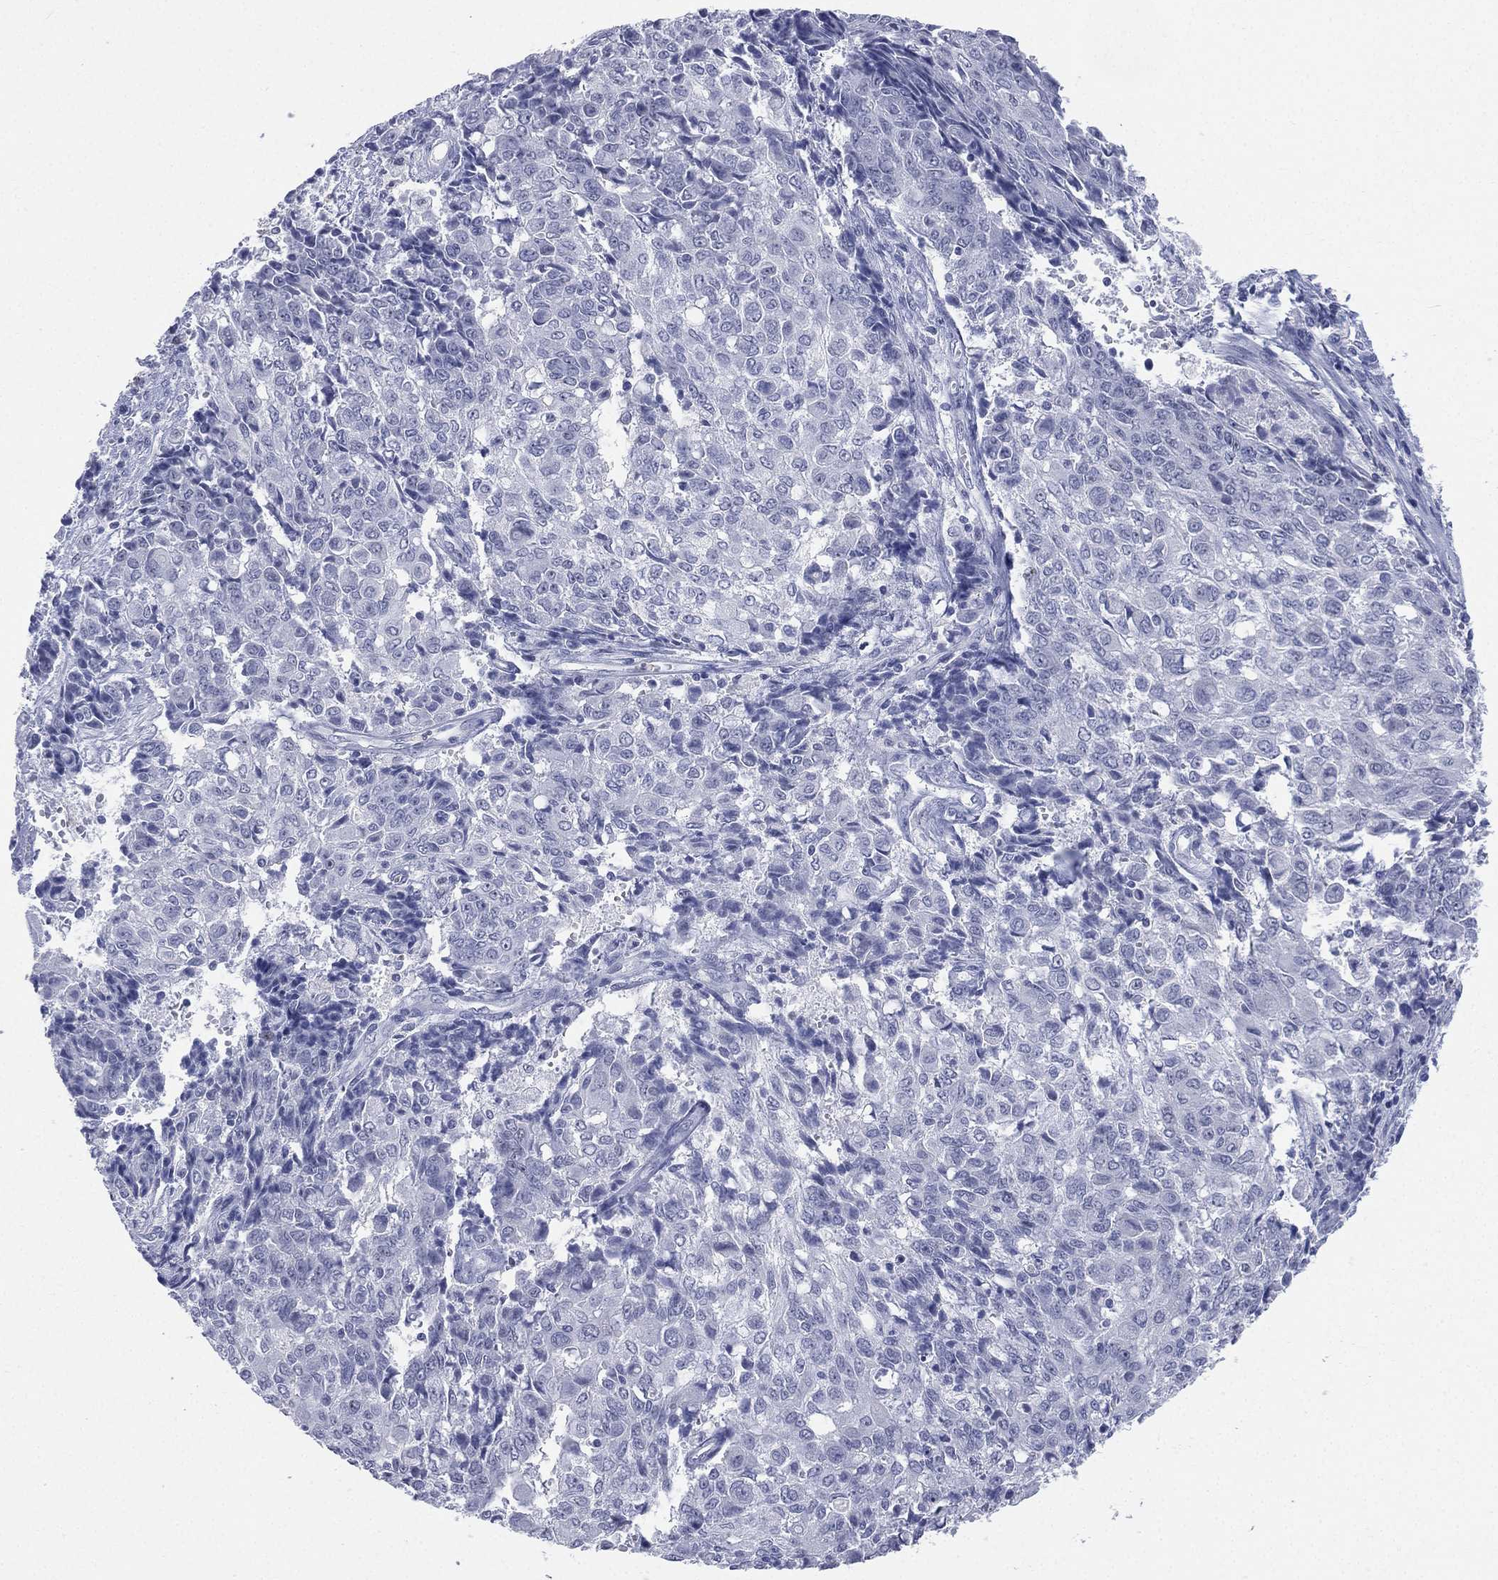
{"staining": {"intensity": "negative", "quantity": "none", "location": "none"}, "tissue": "ovarian cancer", "cell_type": "Tumor cells", "image_type": "cancer", "snomed": [{"axis": "morphology", "description": "Carcinoma, endometroid"}, {"axis": "topography", "description": "Ovary"}], "caption": "This histopathology image is of ovarian cancer (endometroid carcinoma) stained with IHC to label a protein in brown with the nuclei are counter-stained blue. There is no staining in tumor cells. The staining is performed using DAB brown chromogen with nuclei counter-stained in using hematoxylin.", "gene": "CD22", "patient": {"sex": "female", "age": 42}}